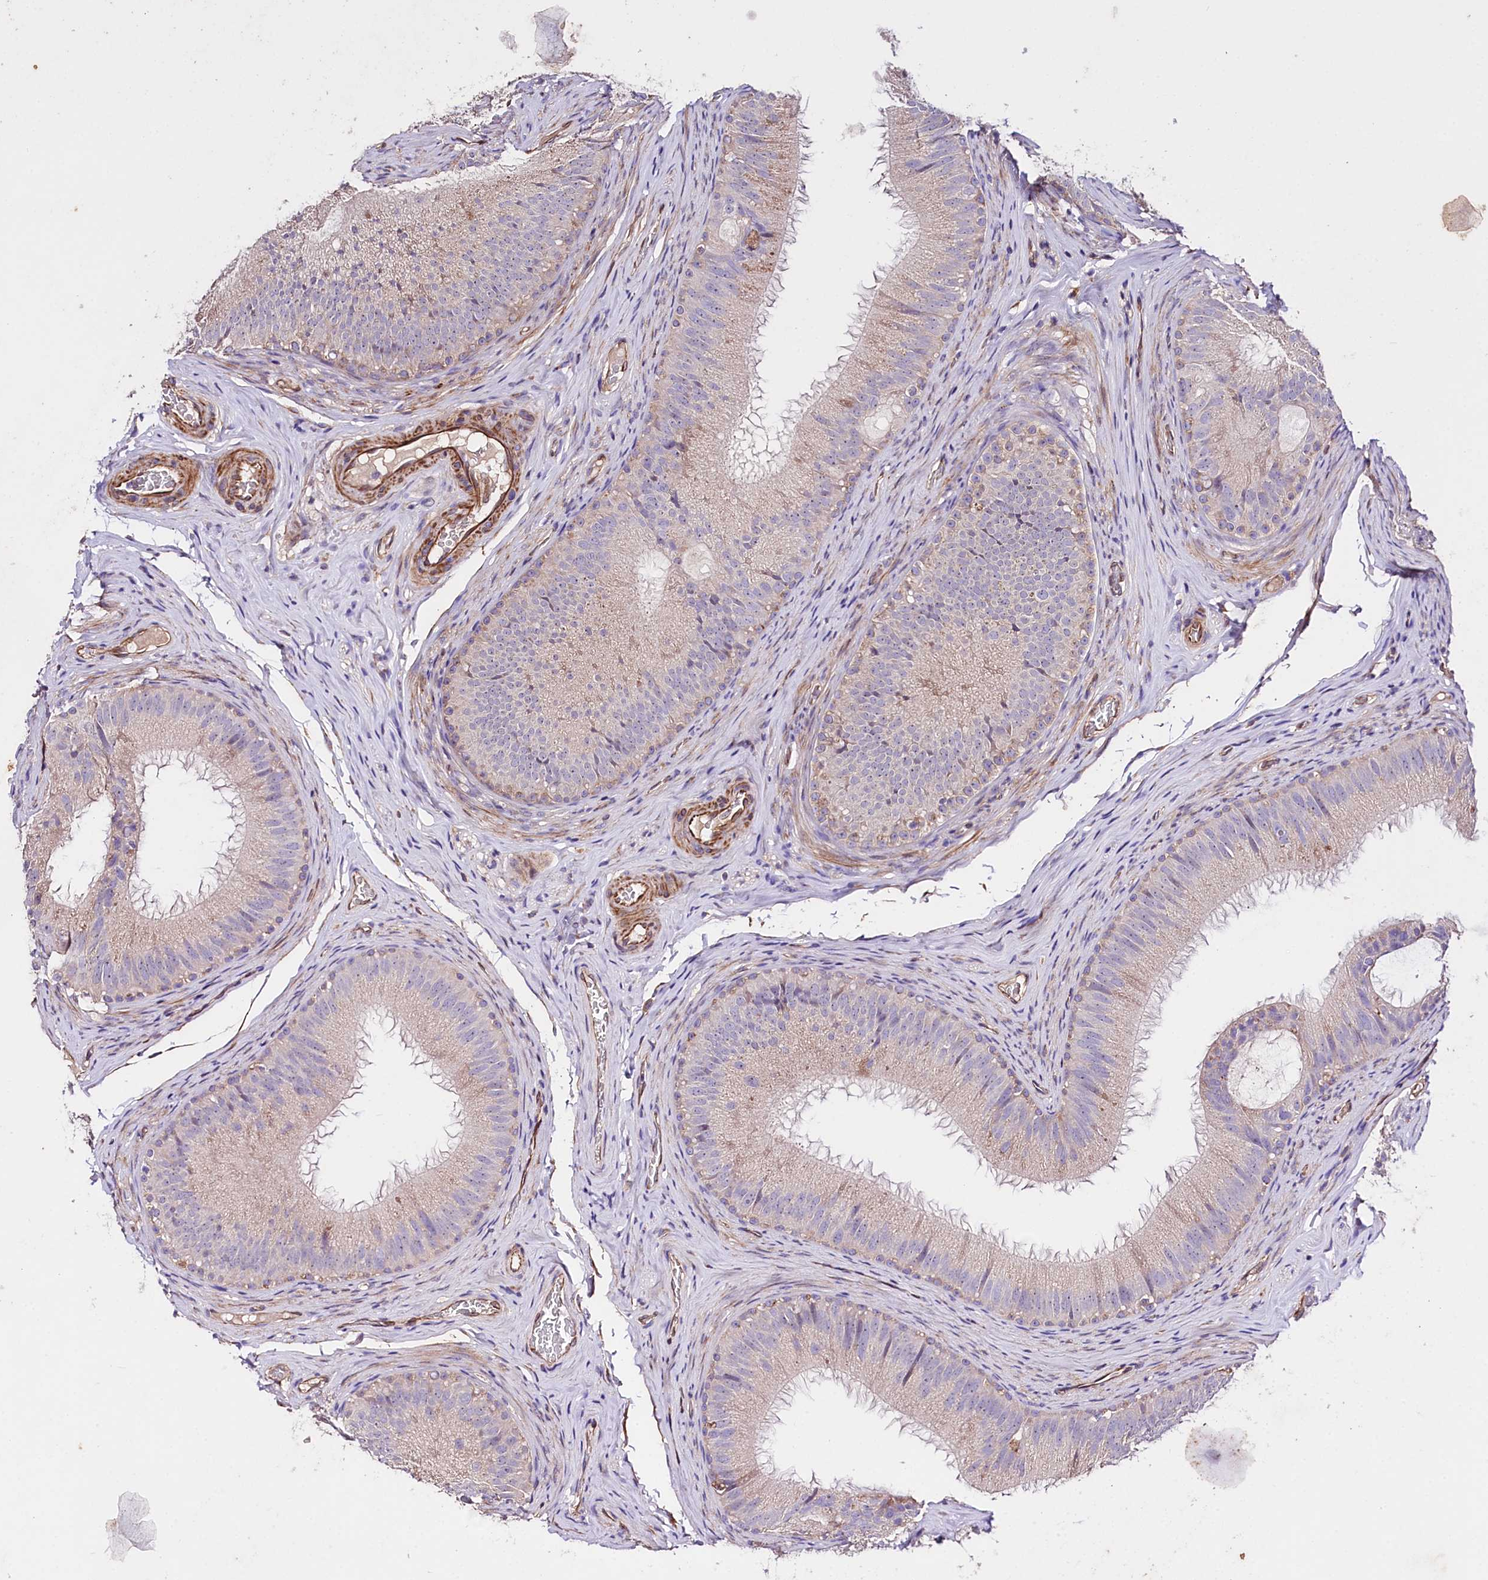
{"staining": {"intensity": "weak", "quantity": "<25%", "location": "cytoplasmic/membranous"}, "tissue": "epididymis", "cell_type": "Glandular cells", "image_type": "normal", "snomed": [{"axis": "morphology", "description": "Normal tissue, NOS"}, {"axis": "topography", "description": "Epididymis"}], "caption": "This is a photomicrograph of immunohistochemistry (IHC) staining of benign epididymis, which shows no positivity in glandular cells.", "gene": "SLC7A1", "patient": {"sex": "male", "age": 34}}